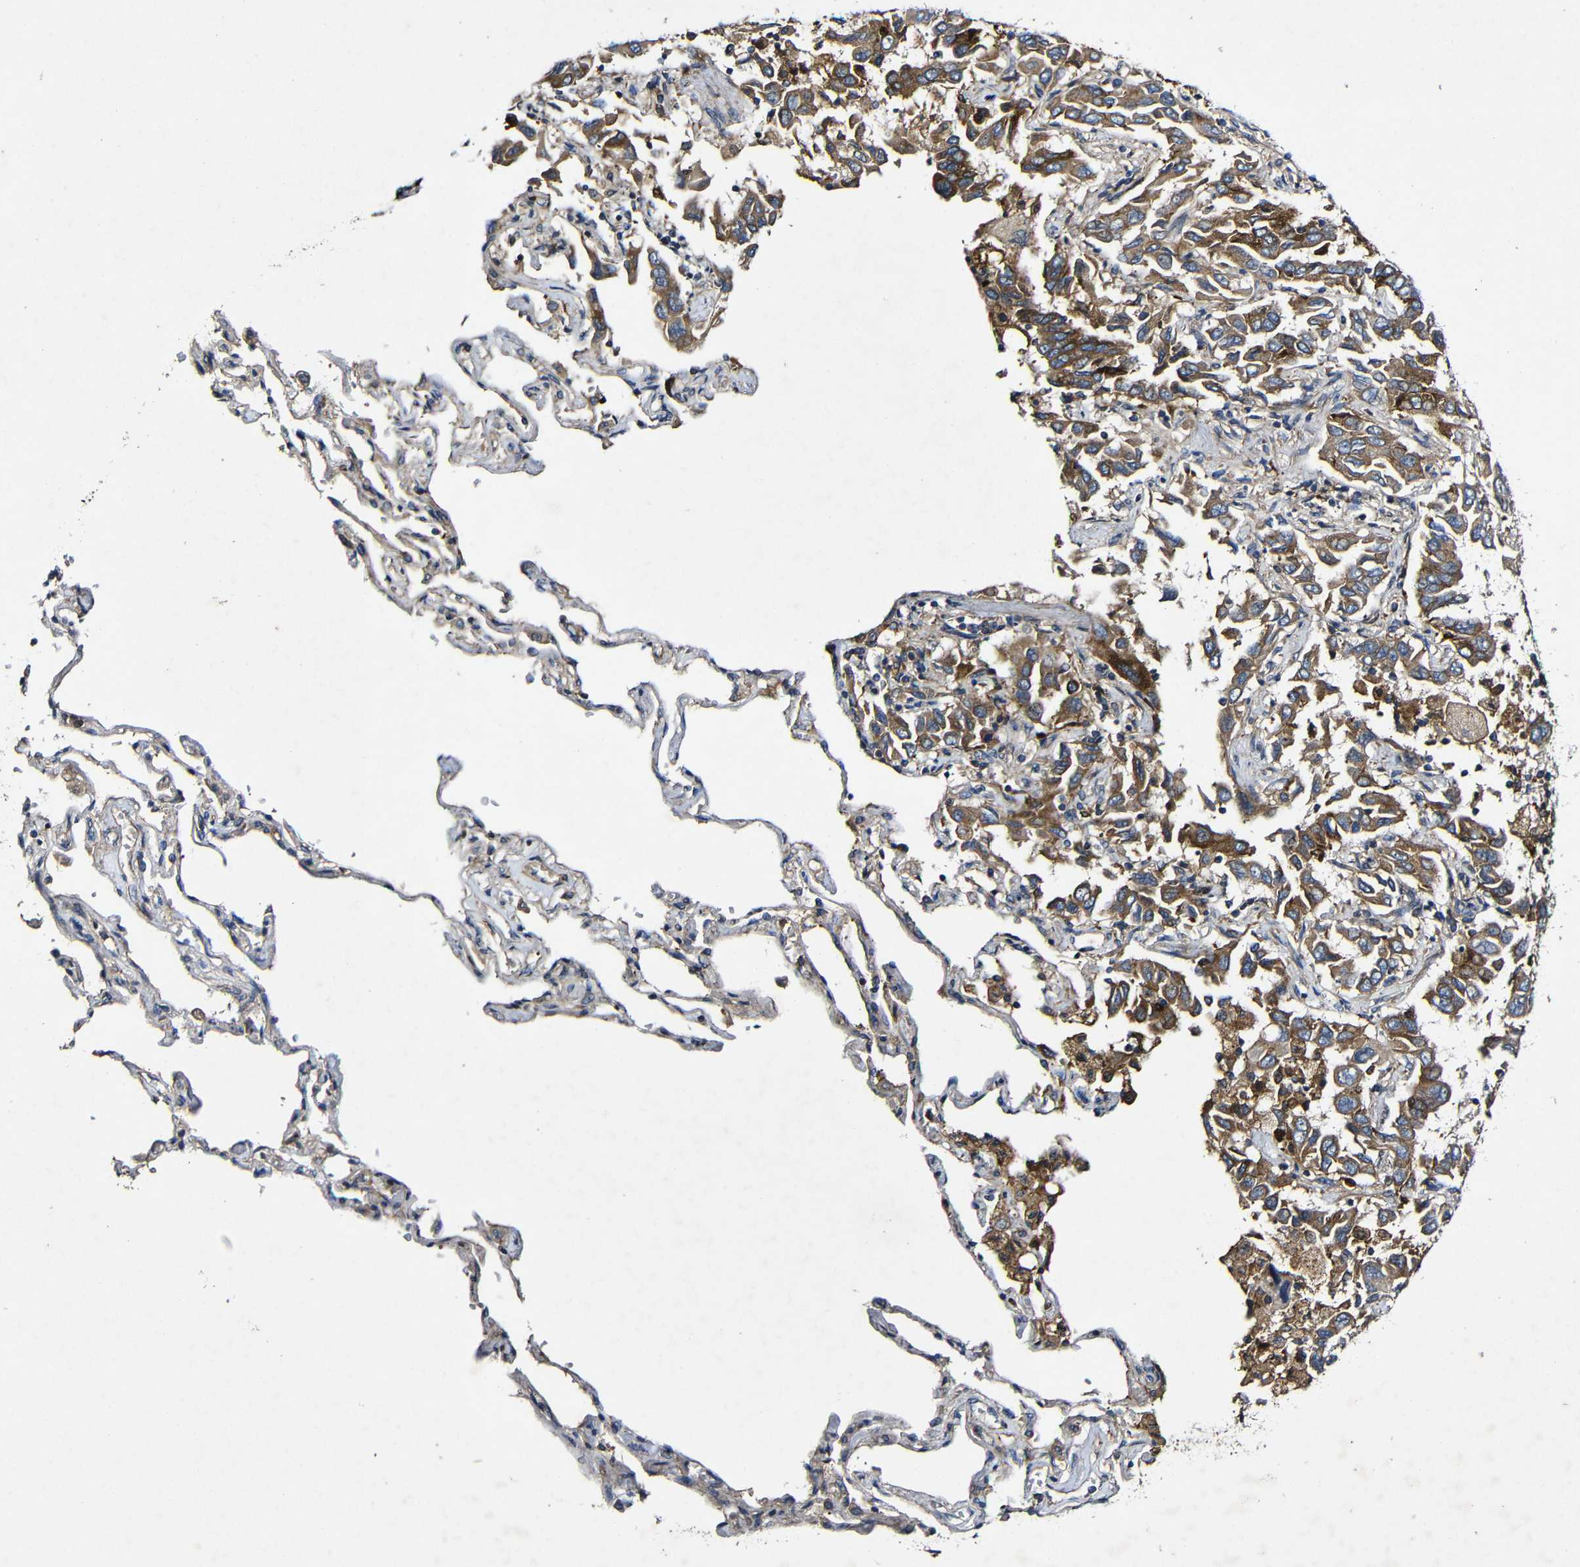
{"staining": {"intensity": "moderate", "quantity": "25%-75%", "location": "cytoplasmic/membranous"}, "tissue": "lung cancer", "cell_type": "Tumor cells", "image_type": "cancer", "snomed": [{"axis": "morphology", "description": "Adenocarcinoma, NOS"}, {"axis": "topography", "description": "Lung"}], "caption": "This is an image of IHC staining of adenocarcinoma (lung), which shows moderate staining in the cytoplasmic/membranous of tumor cells.", "gene": "GSDME", "patient": {"sex": "male", "age": 64}}